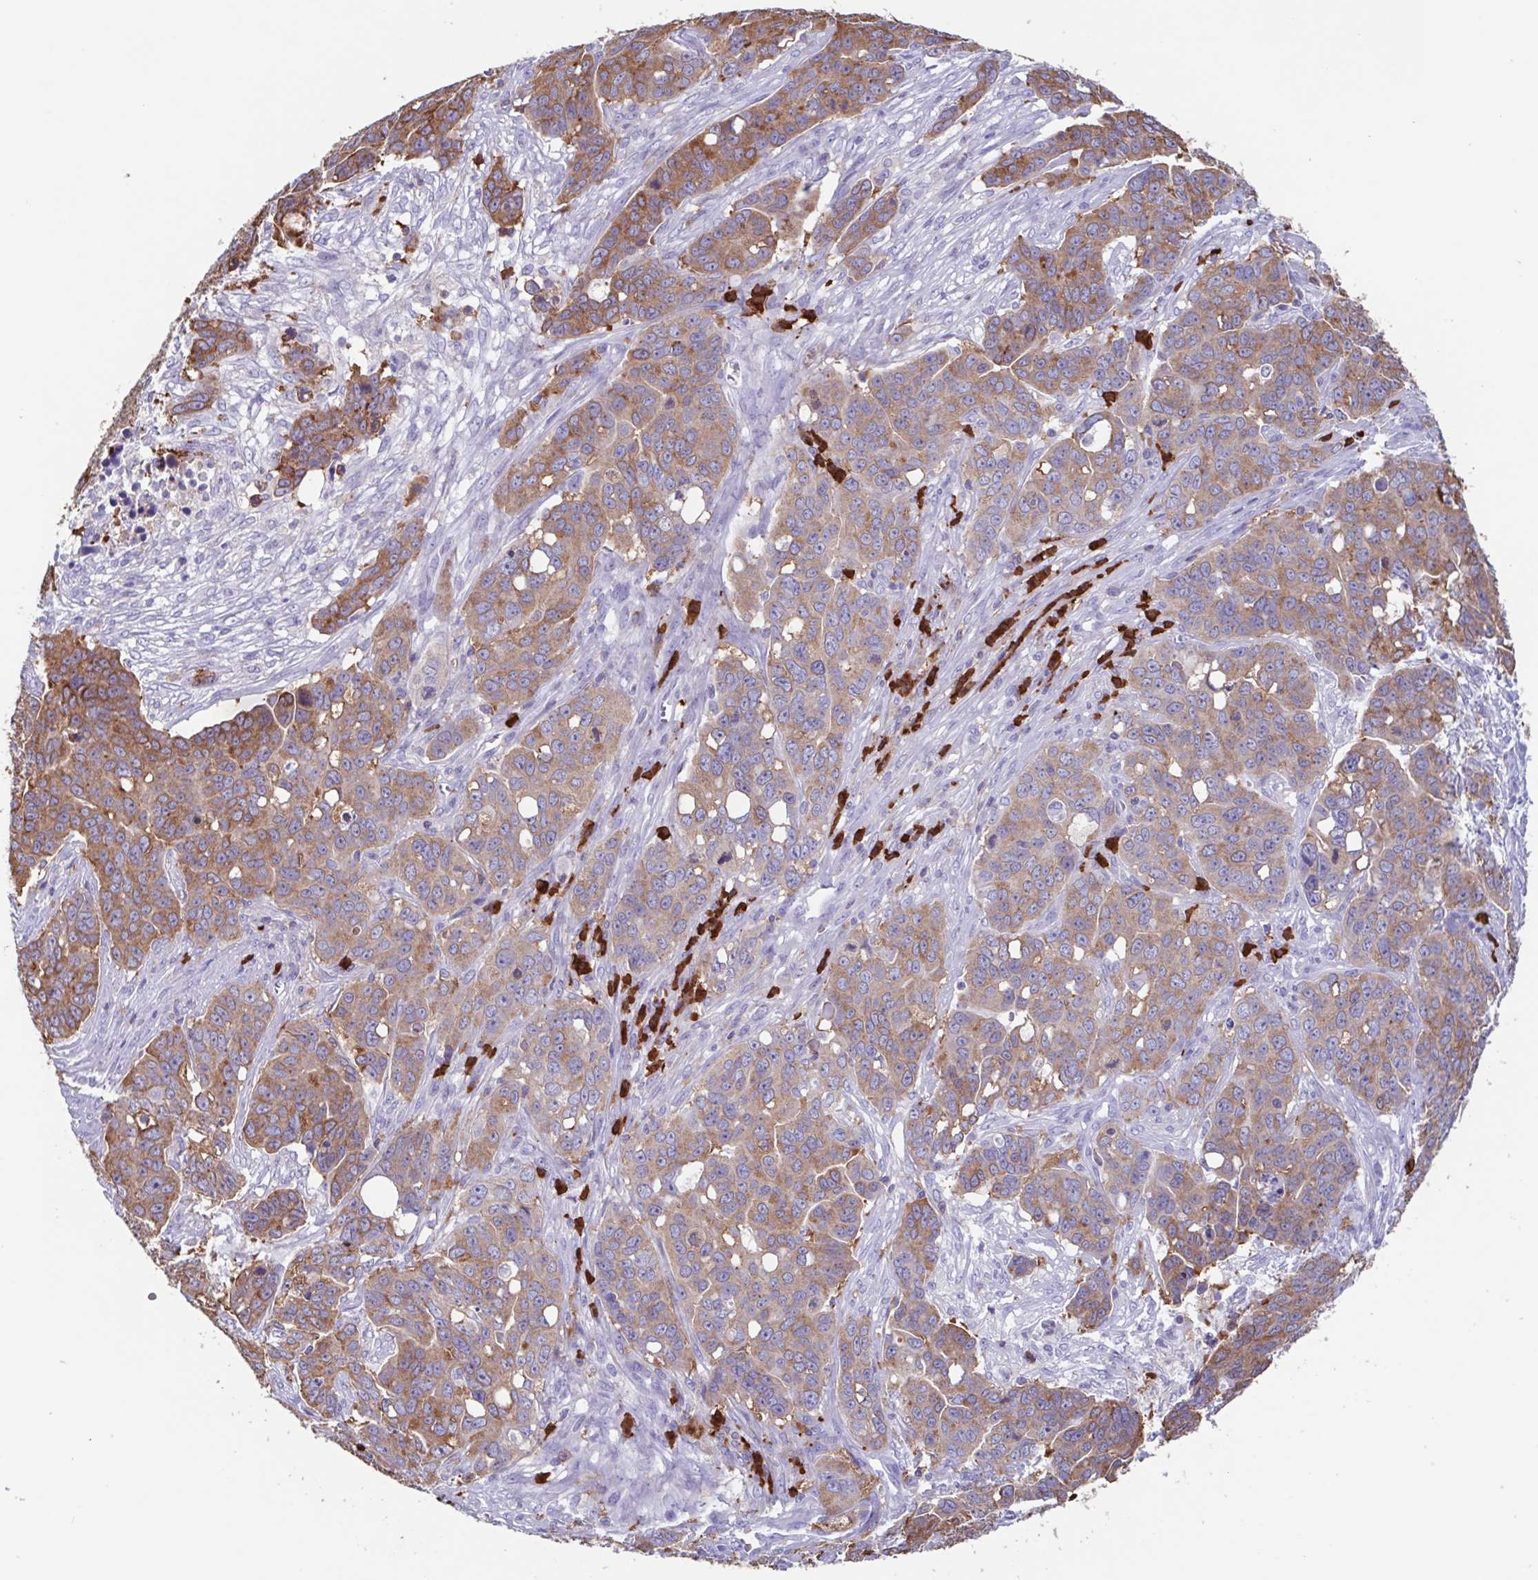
{"staining": {"intensity": "moderate", "quantity": ">75%", "location": "cytoplasmic/membranous"}, "tissue": "ovarian cancer", "cell_type": "Tumor cells", "image_type": "cancer", "snomed": [{"axis": "morphology", "description": "Carcinoma, endometroid"}, {"axis": "topography", "description": "Ovary"}], "caption": "IHC micrograph of human ovarian cancer (endometroid carcinoma) stained for a protein (brown), which displays medium levels of moderate cytoplasmic/membranous positivity in approximately >75% of tumor cells.", "gene": "TPD52", "patient": {"sex": "female", "age": 78}}